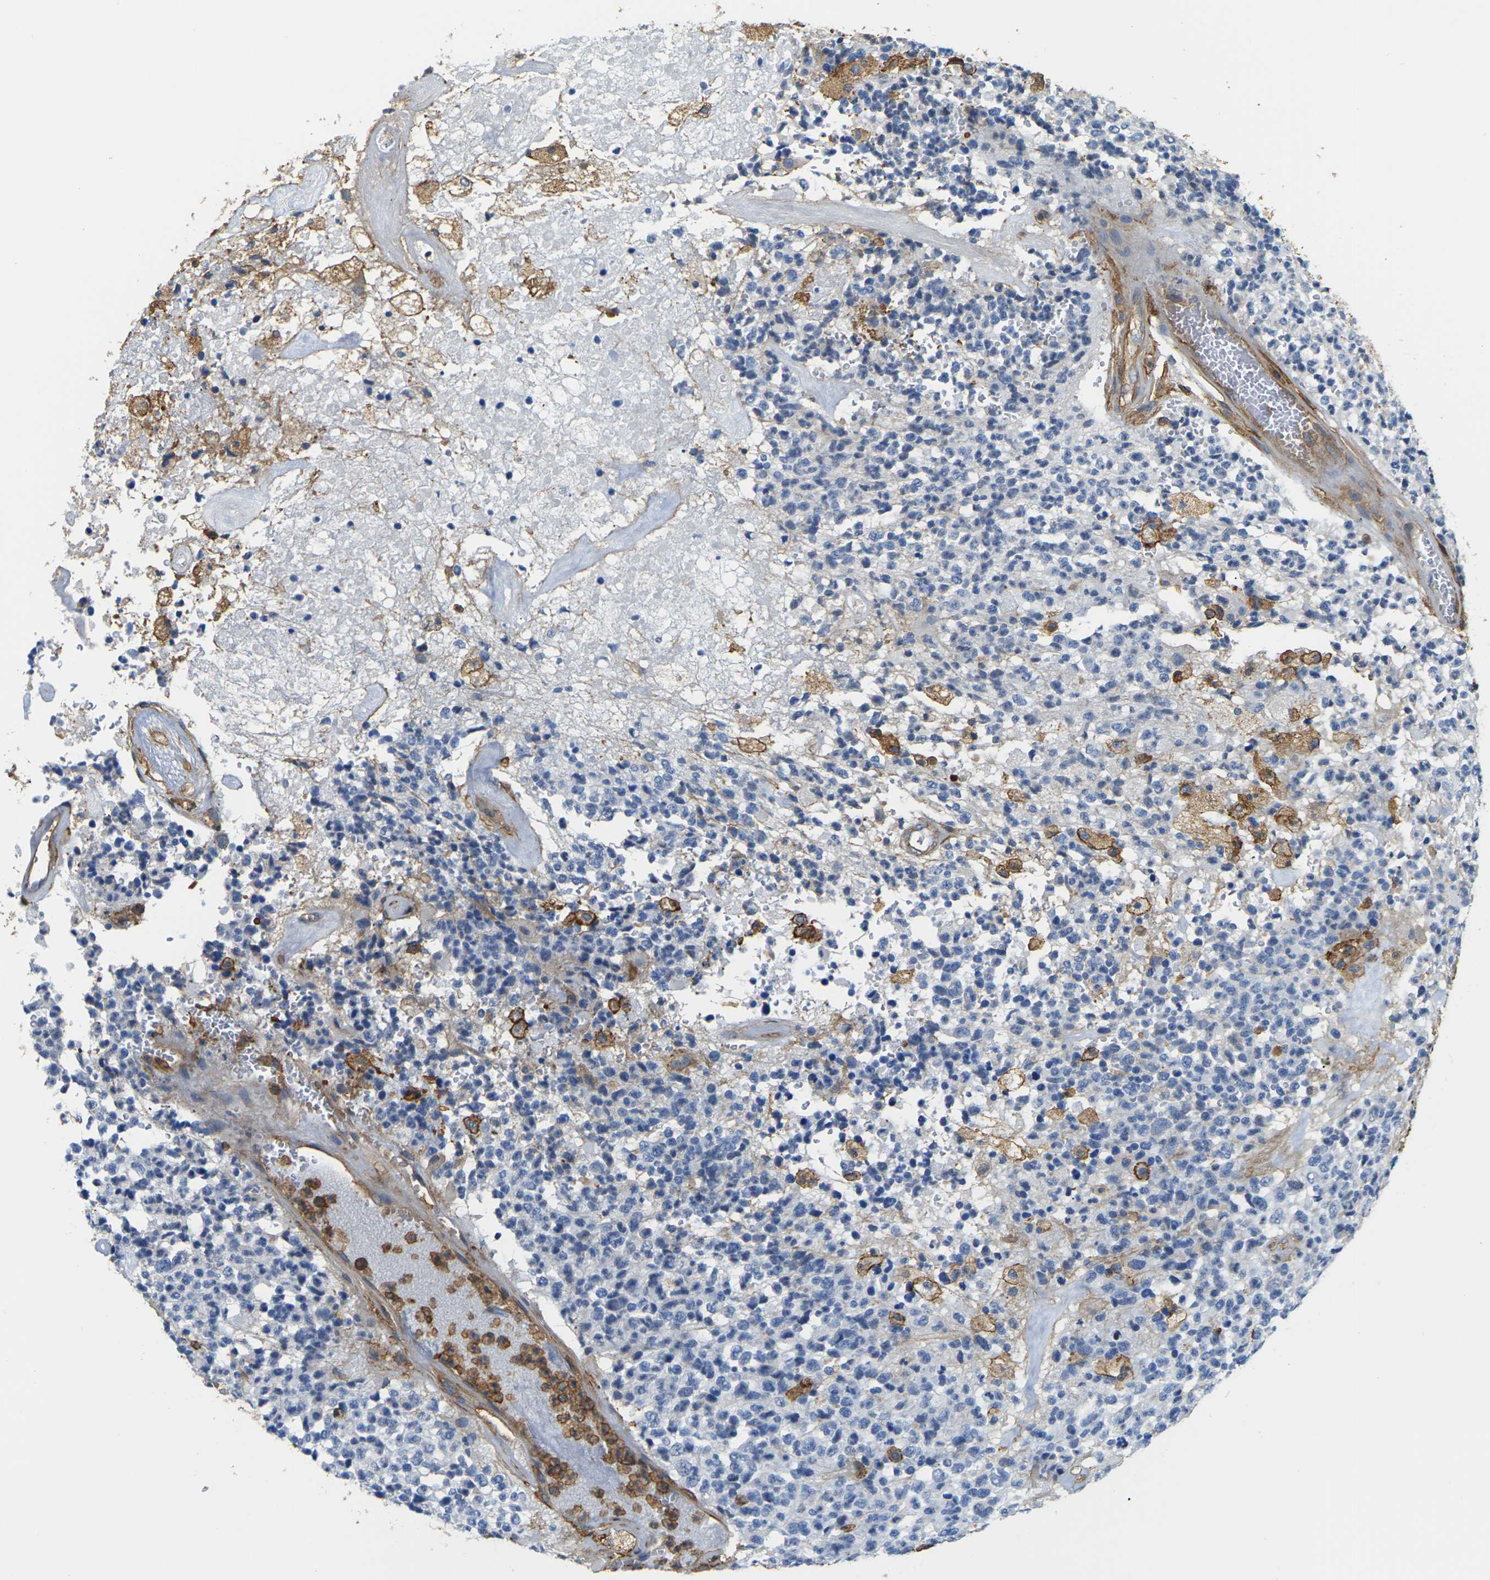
{"staining": {"intensity": "negative", "quantity": "none", "location": "none"}, "tissue": "glioma", "cell_type": "Tumor cells", "image_type": "cancer", "snomed": [{"axis": "morphology", "description": "Glioma, malignant, High grade"}, {"axis": "topography", "description": "pancreas cauda"}], "caption": "Tumor cells are negative for protein expression in human high-grade glioma (malignant).", "gene": "IQGAP1", "patient": {"sex": "male", "age": 60}}